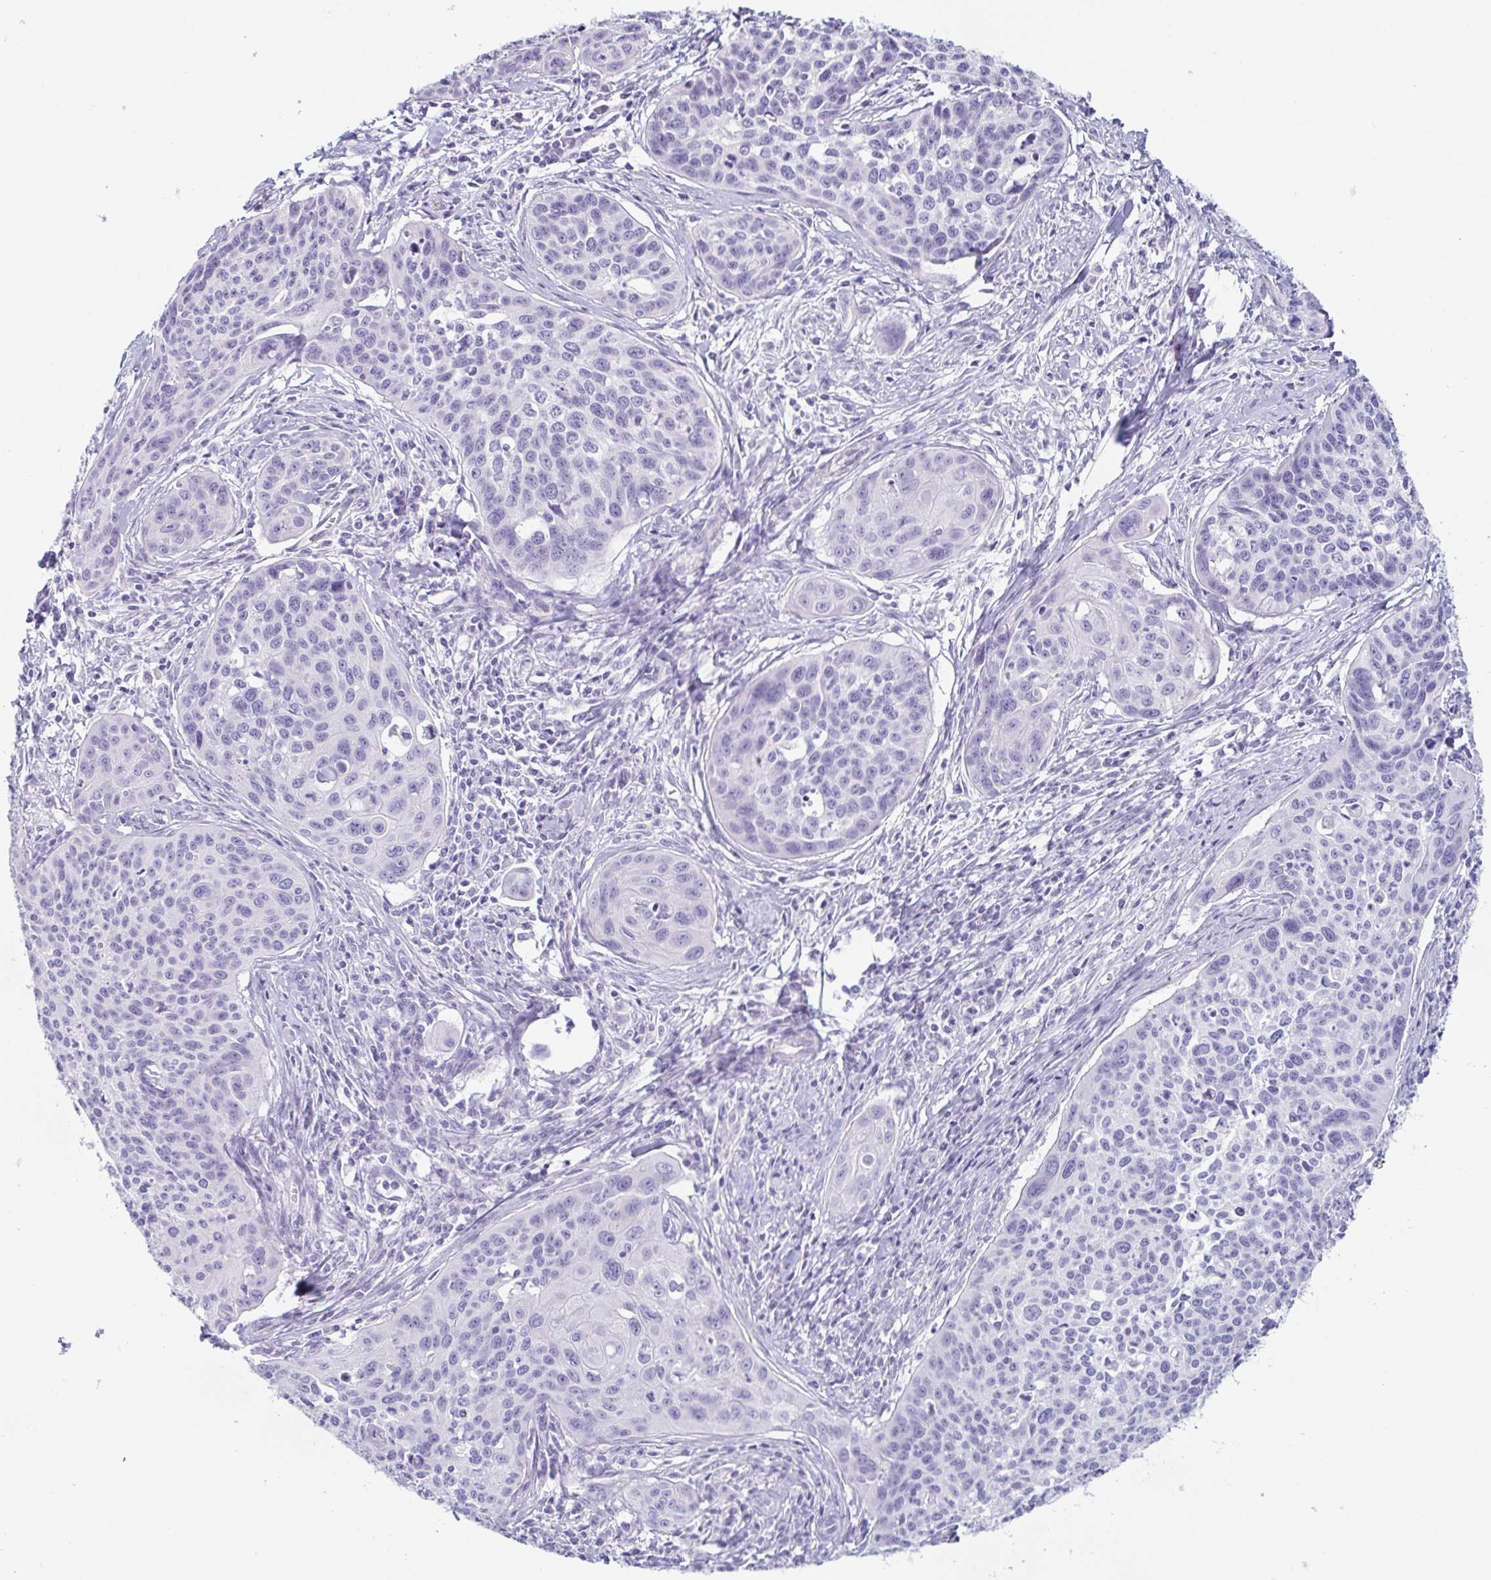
{"staining": {"intensity": "negative", "quantity": "none", "location": "none"}, "tissue": "cervical cancer", "cell_type": "Tumor cells", "image_type": "cancer", "snomed": [{"axis": "morphology", "description": "Squamous cell carcinoma, NOS"}, {"axis": "topography", "description": "Cervix"}], "caption": "Tumor cells are negative for brown protein staining in squamous cell carcinoma (cervical).", "gene": "PRR27", "patient": {"sex": "female", "age": 31}}